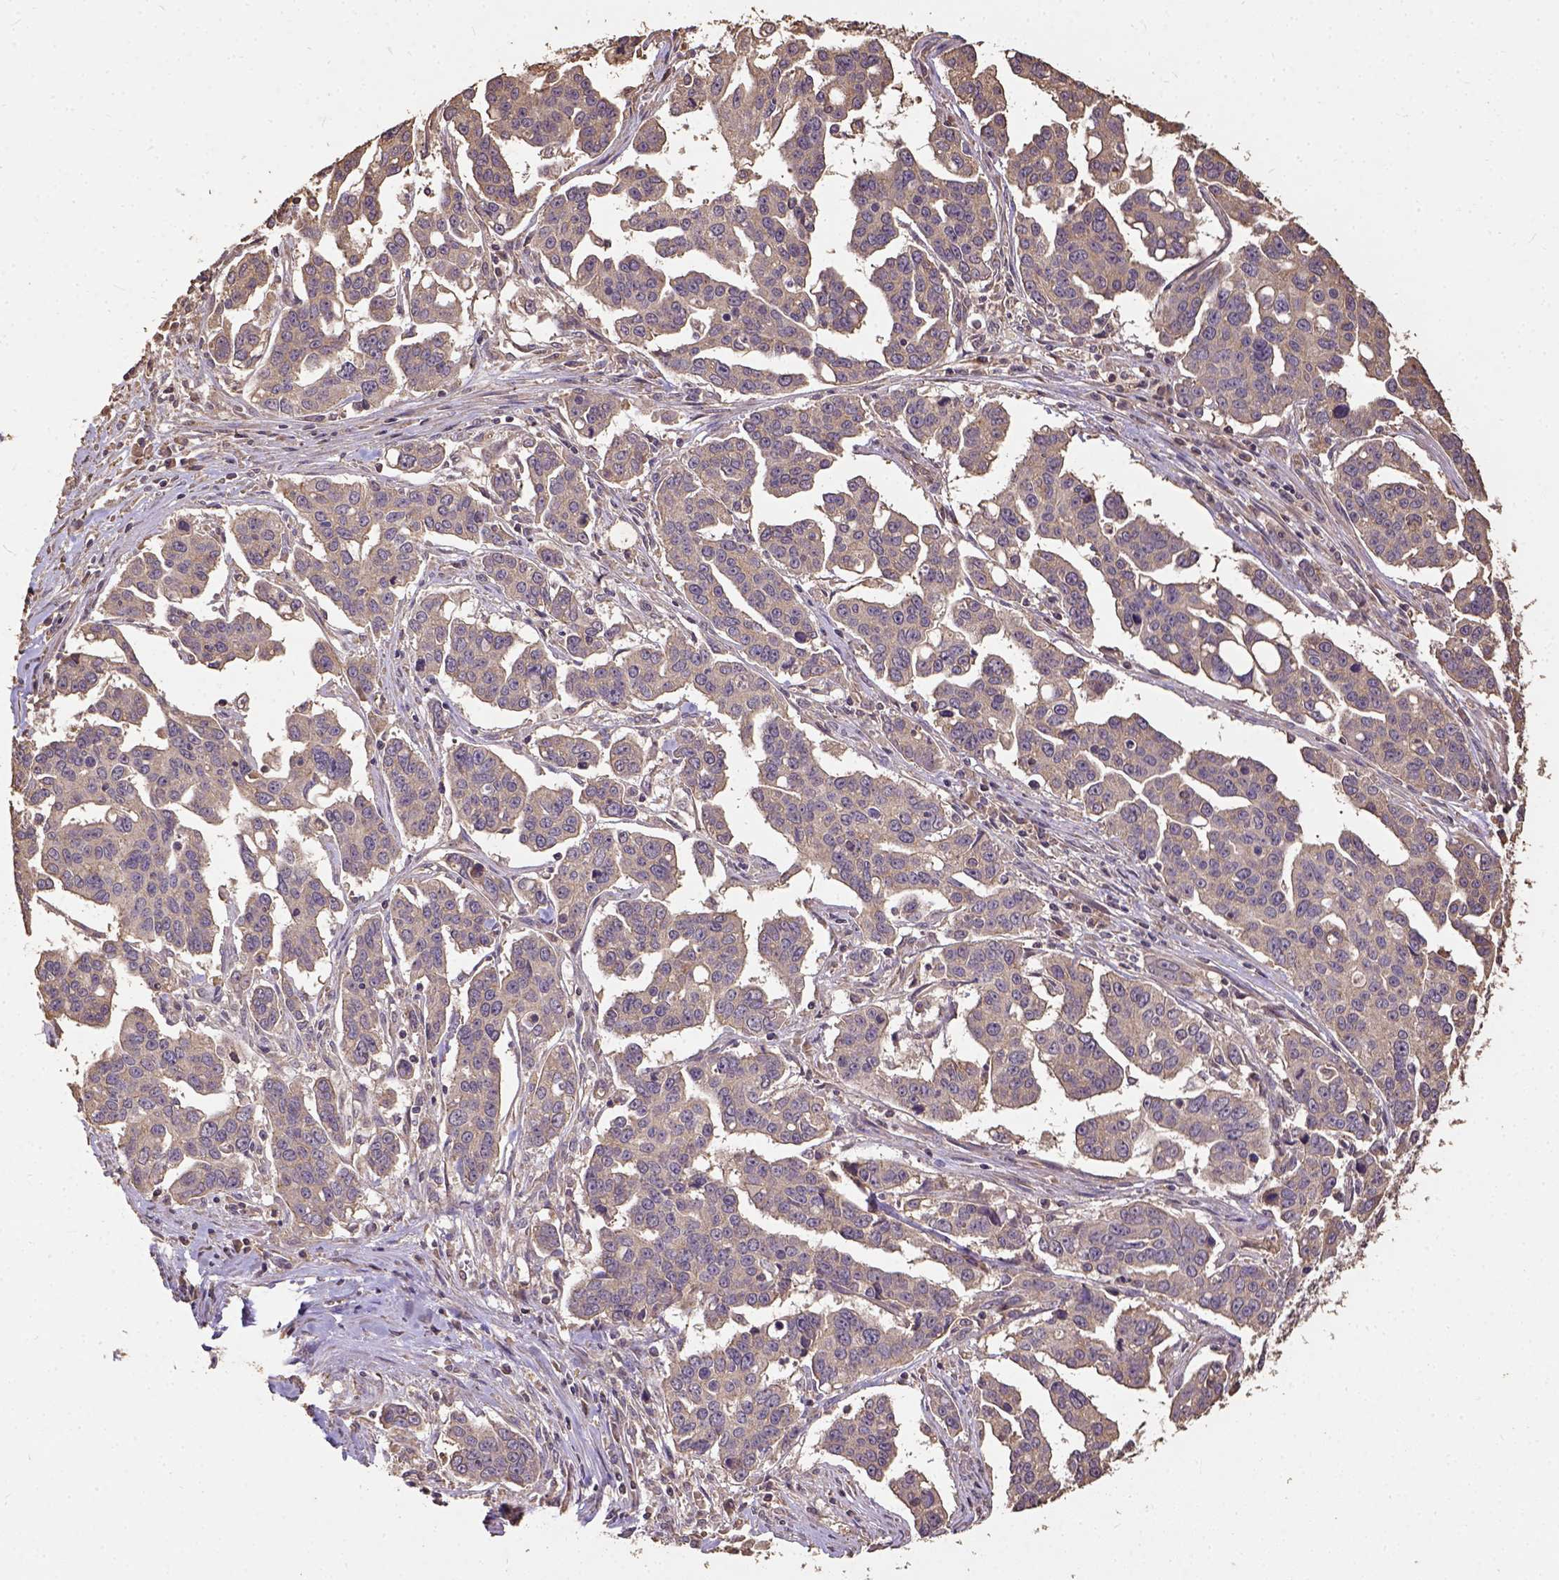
{"staining": {"intensity": "weak", "quantity": ">75%", "location": "cytoplasmic/membranous"}, "tissue": "ovarian cancer", "cell_type": "Tumor cells", "image_type": "cancer", "snomed": [{"axis": "morphology", "description": "Carcinoma, endometroid"}, {"axis": "topography", "description": "Ovary"}], "caption": "Human ovarian endometroid carcinoma stained with a brown dye displays weak cytoplasmic/membranous positive staining in approximately >75% of tumor cells.", "gene": "ATP1B3", "patient": {"sex": "female", "age": 78}}